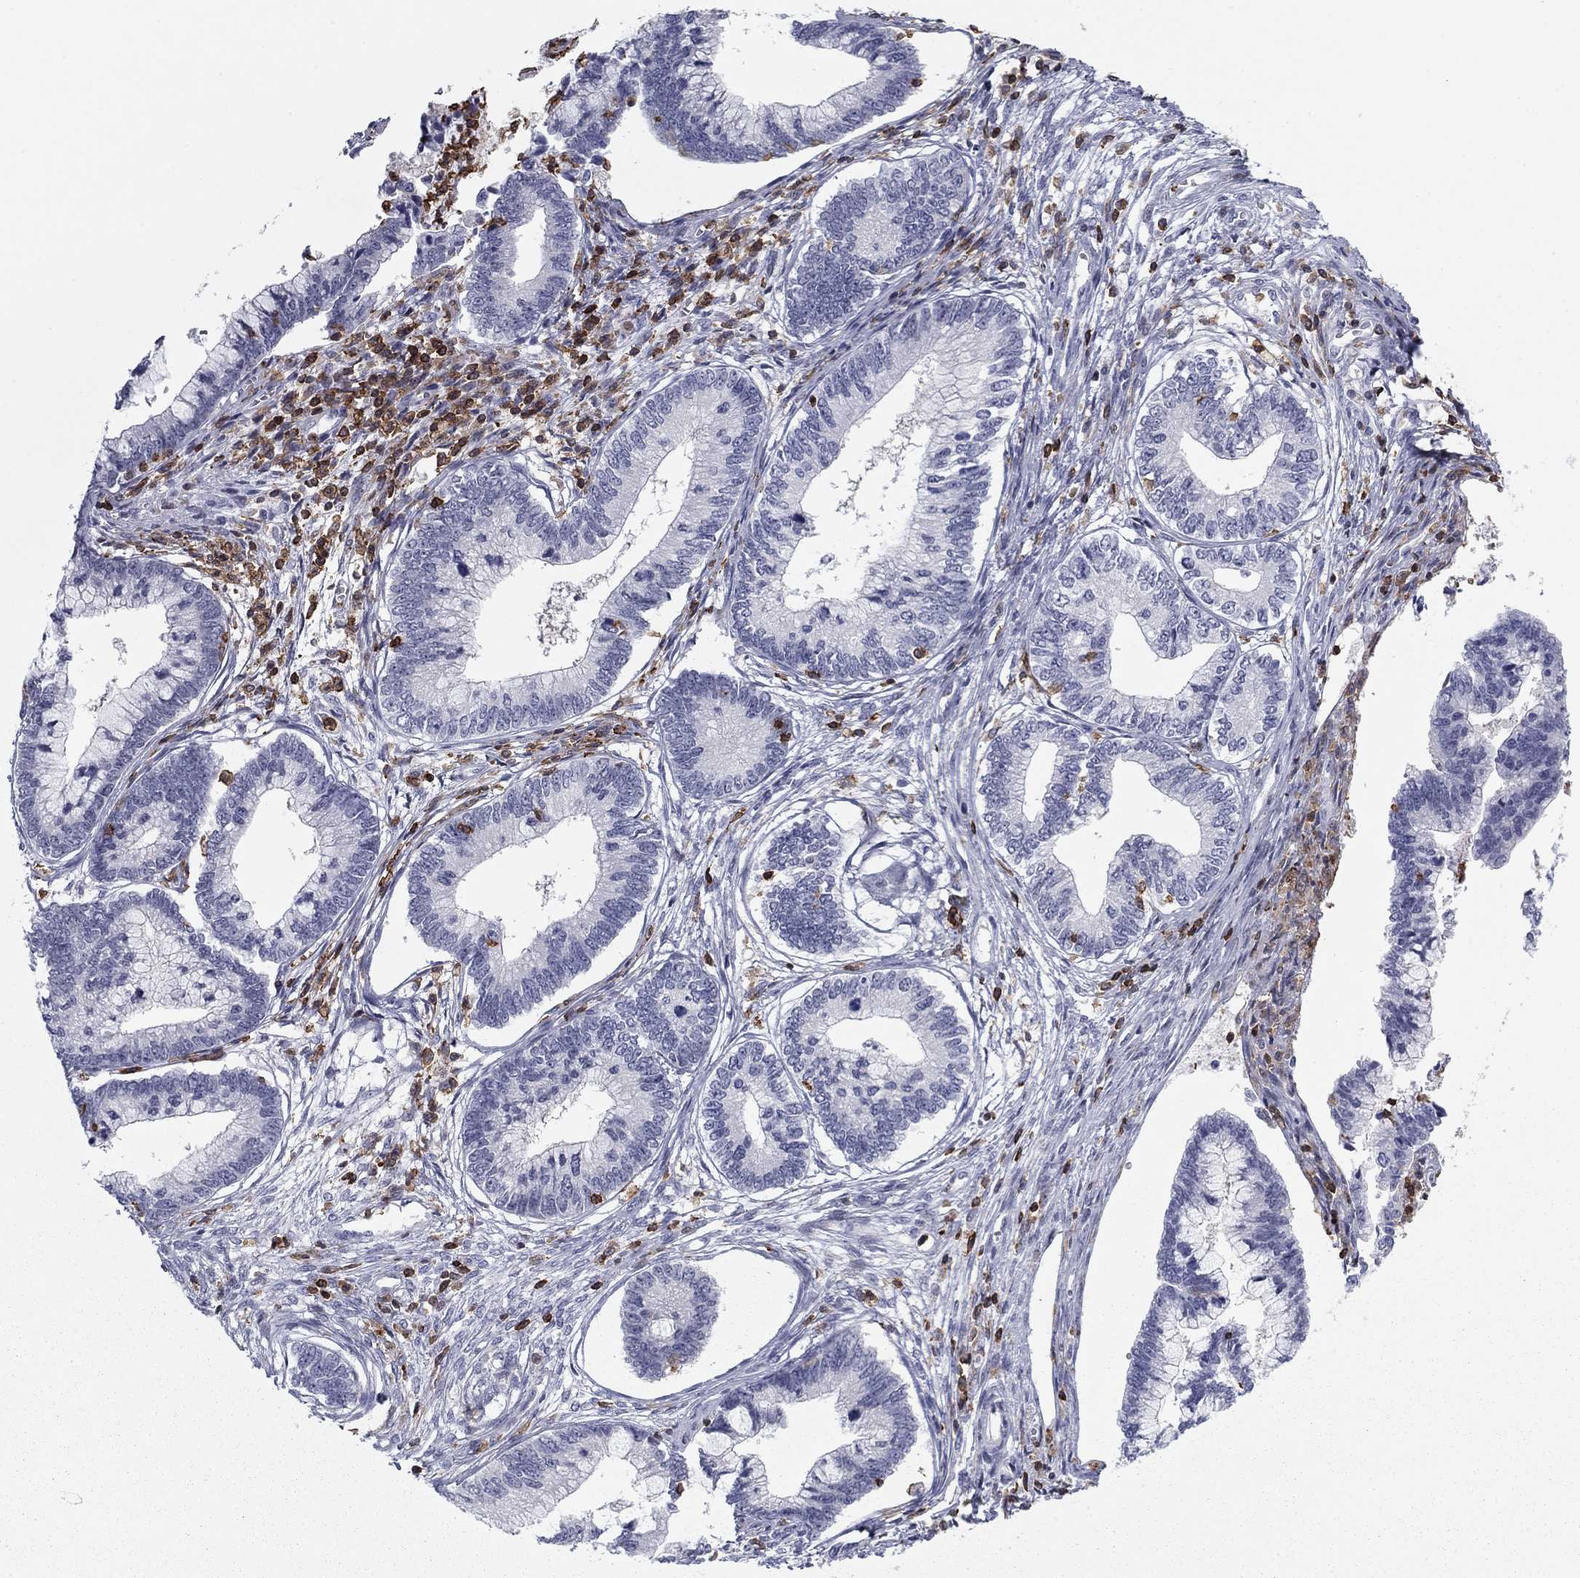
{"staining": {"intensity": "negative", "quantity": "none", "location": "none"}, "tissue": "cervical cancer", "cell_type": "Tumor cells", "image_type": "cancer", "snomed": [{"axis": "morphology", "description": "Adenocarcinoma, NOS"}, {"axis": "topography", "description": "Cervix"}], "caption": "Tumor cells show no significant positivity in cervical adenocarcinoma.", "gene": "ARHGAP27", "patient": {"sex": "female", "age": 44}}